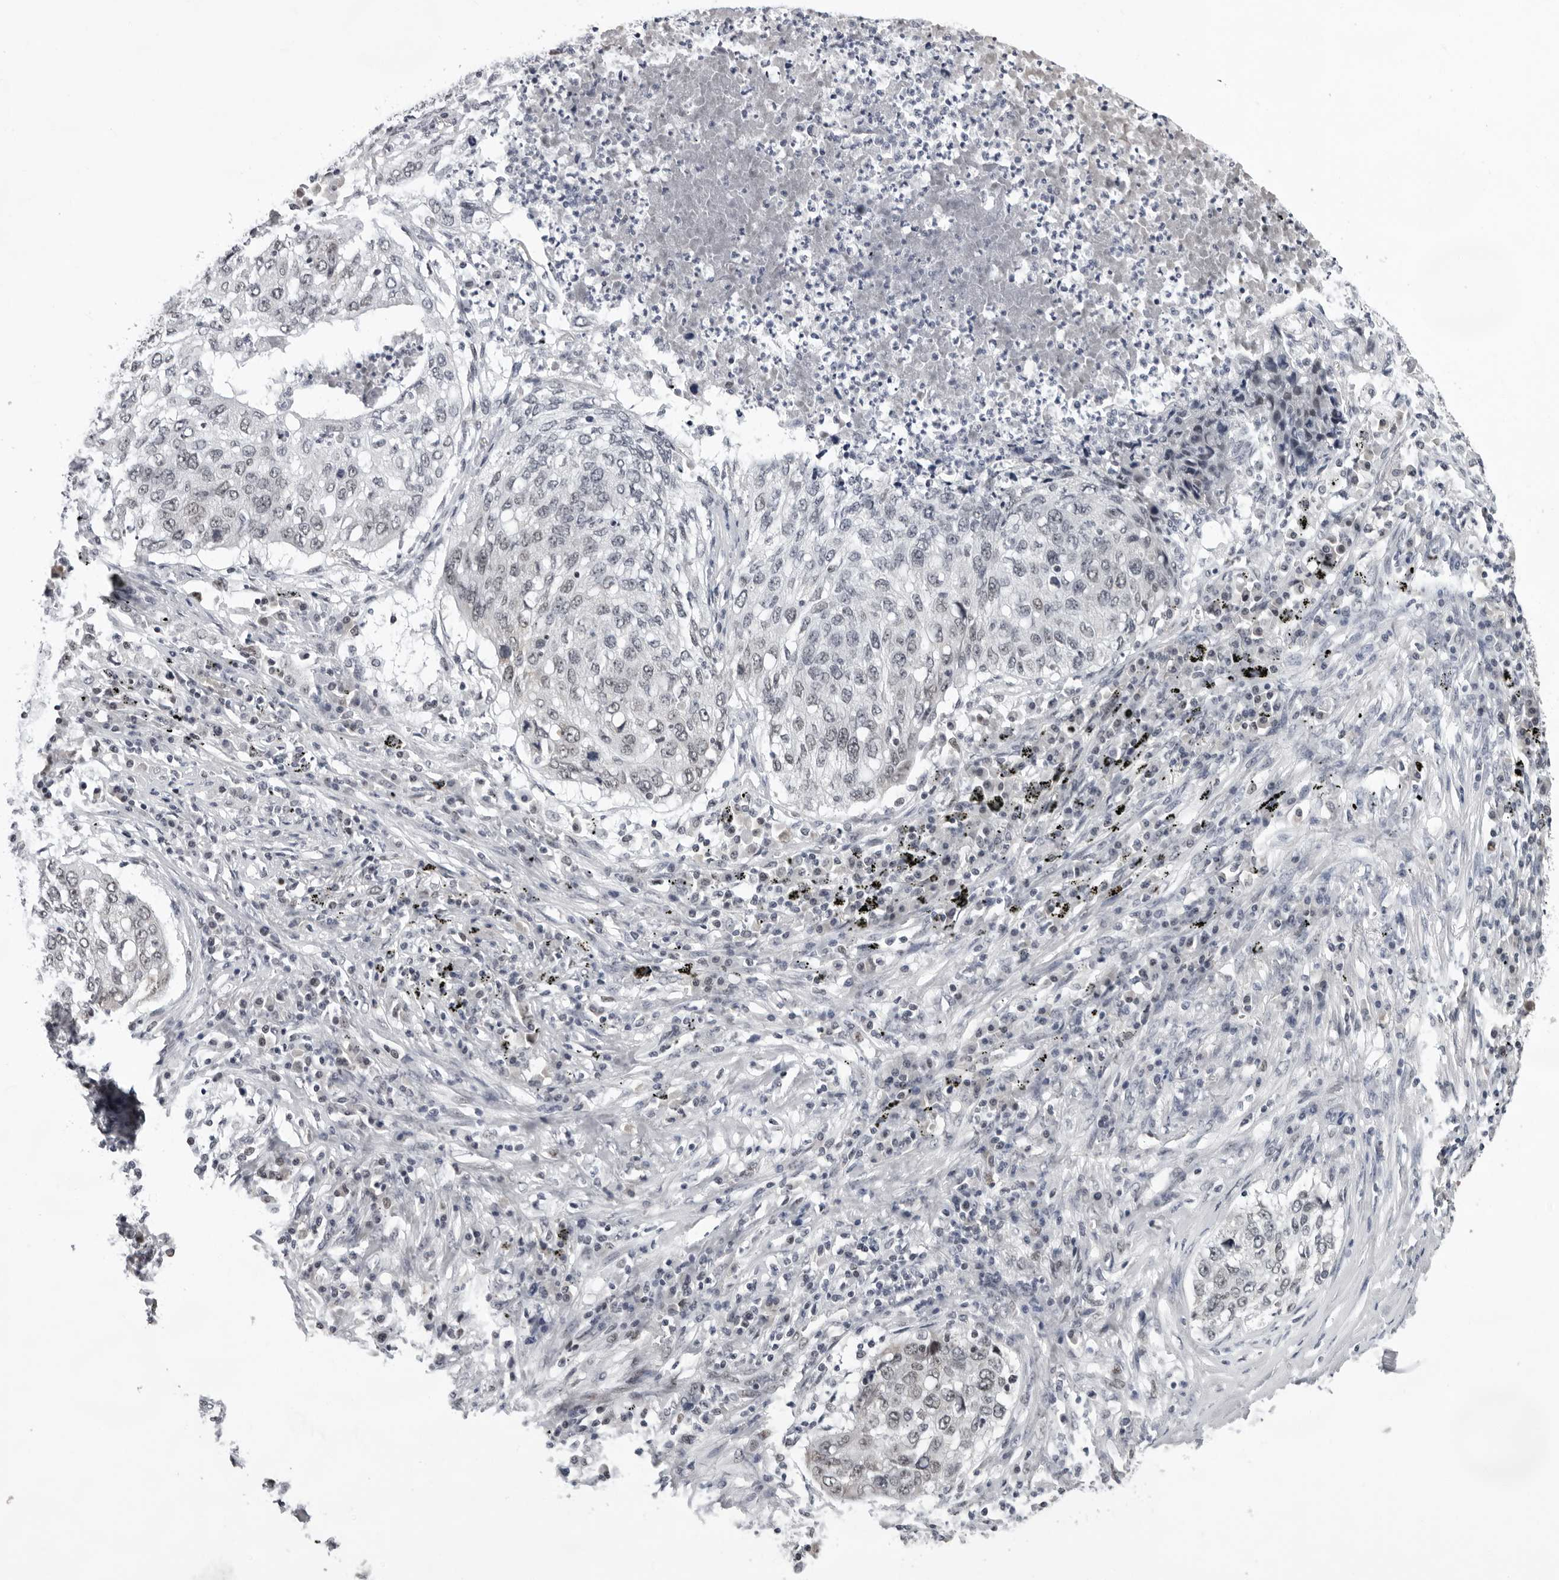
{"staining": {"intensity": "negative", "quantity": "none", "location": "none"}, "tissue": "lung cancer", "cell_type": "Tumor cells", "image_type": "cancer", "snomed": [{"axis": "morphology", "description": "Squamous cell carcinoma, NOS"}, {"axis": "topography", "description": "Lung"}], "caption": "There is no significant staining in tumor cells of lung cancer (squamous cell carcinoma).", "gene": "USP1", "patient": {"sex": "female", "age": 63}}